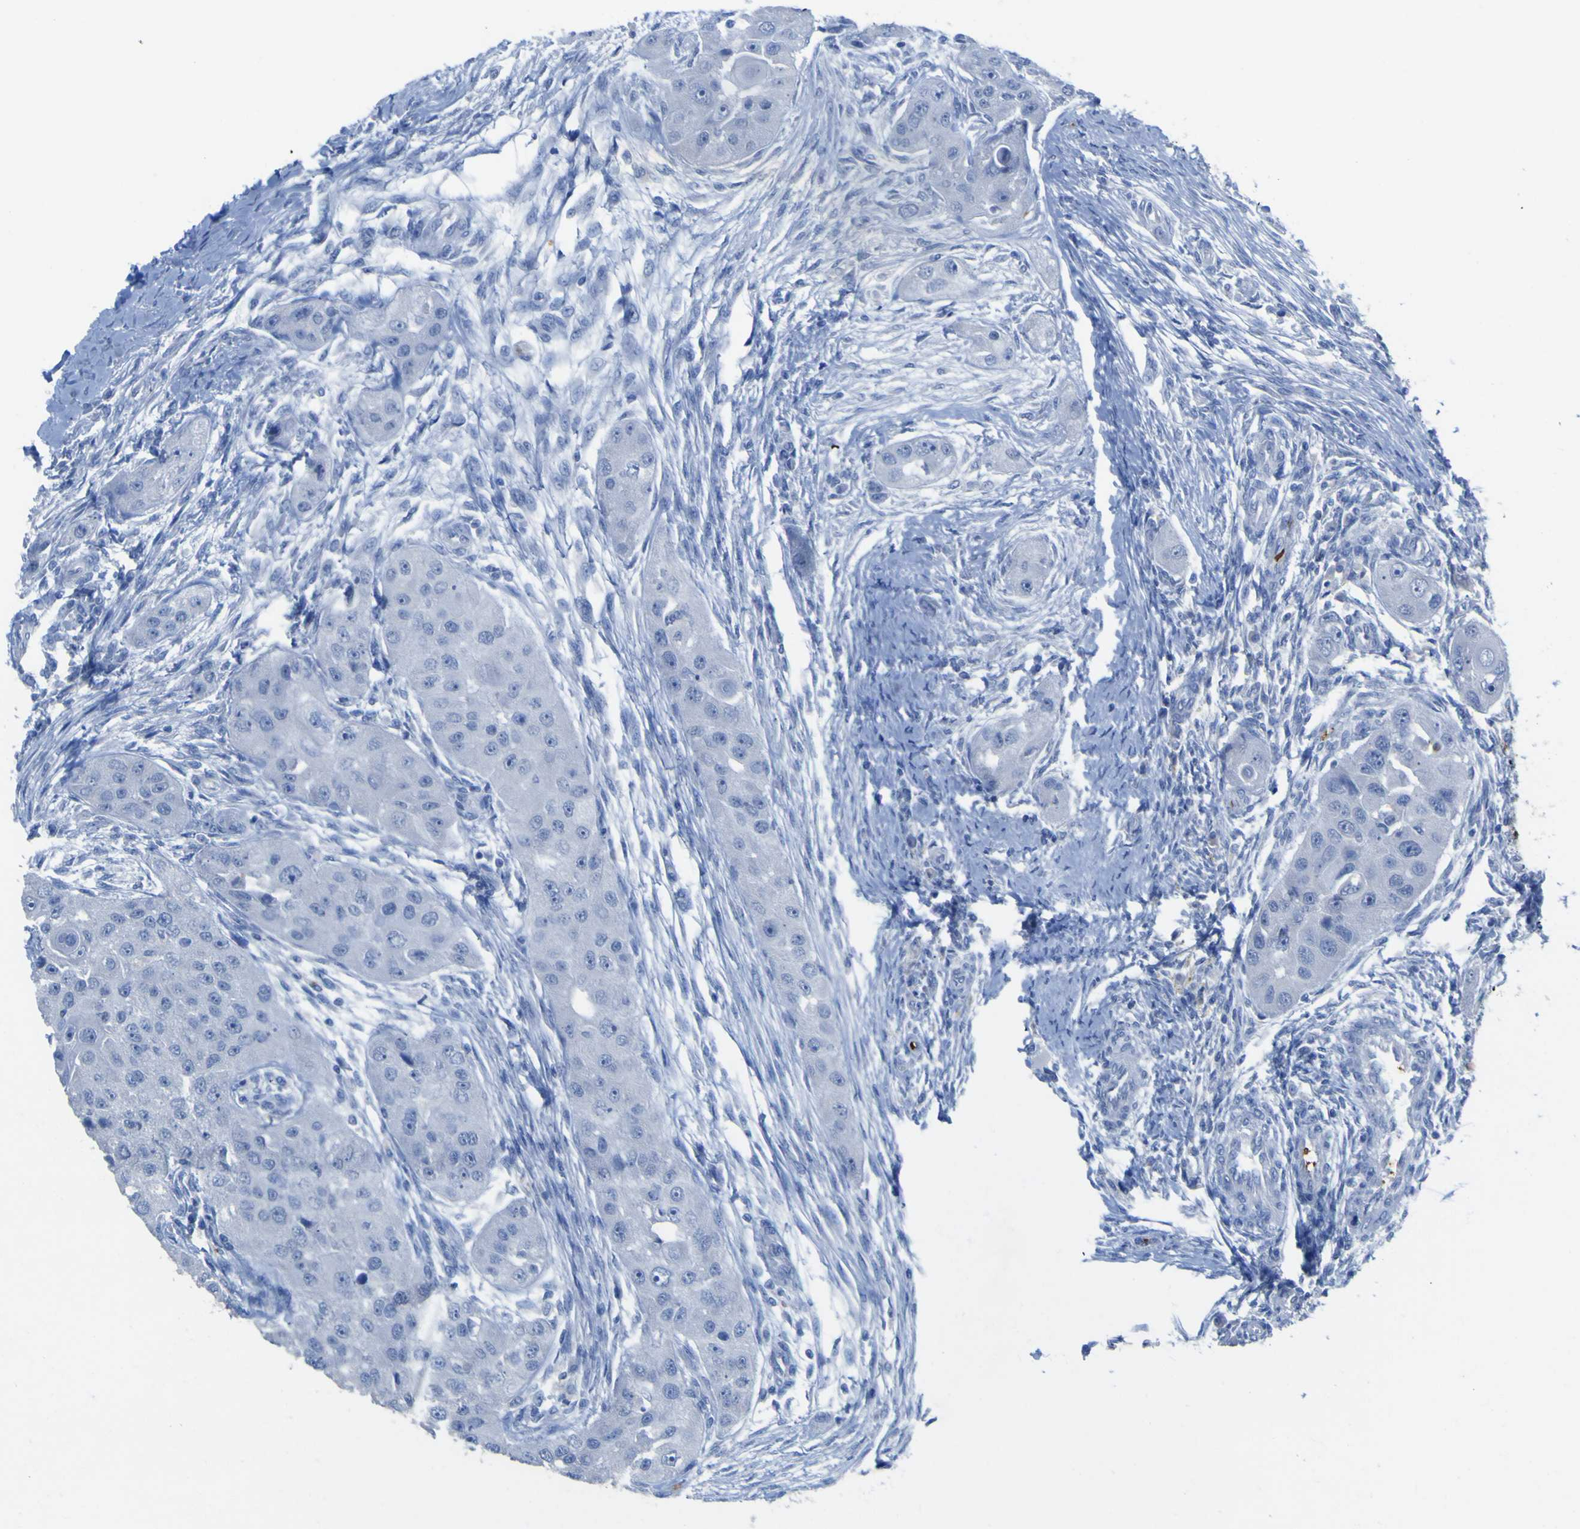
{"staining": {"intensity": "negative", "quantity": "none", "location": "none"}, "tissue": "head and neck cancer", "cell_type": "Tumor cells", "image_type": "cancer", "snomed": [{"axis": "morphology", "description": "Normal tissue, NOS"}, {"axis": "morphology", "description": "Squamous cell carcinoma, NOS"}, {"axis": "topography", "description": "Skeletal muscle"}, {"axis": "topography", "description": "Head-Neck"}], "caption": "Histopathology image shows no significant protein expression in tumor cells of head and neck squamous cell carcinoma.", "gene": "GCM1", "patient": {"sex": "male", "age": 51}}